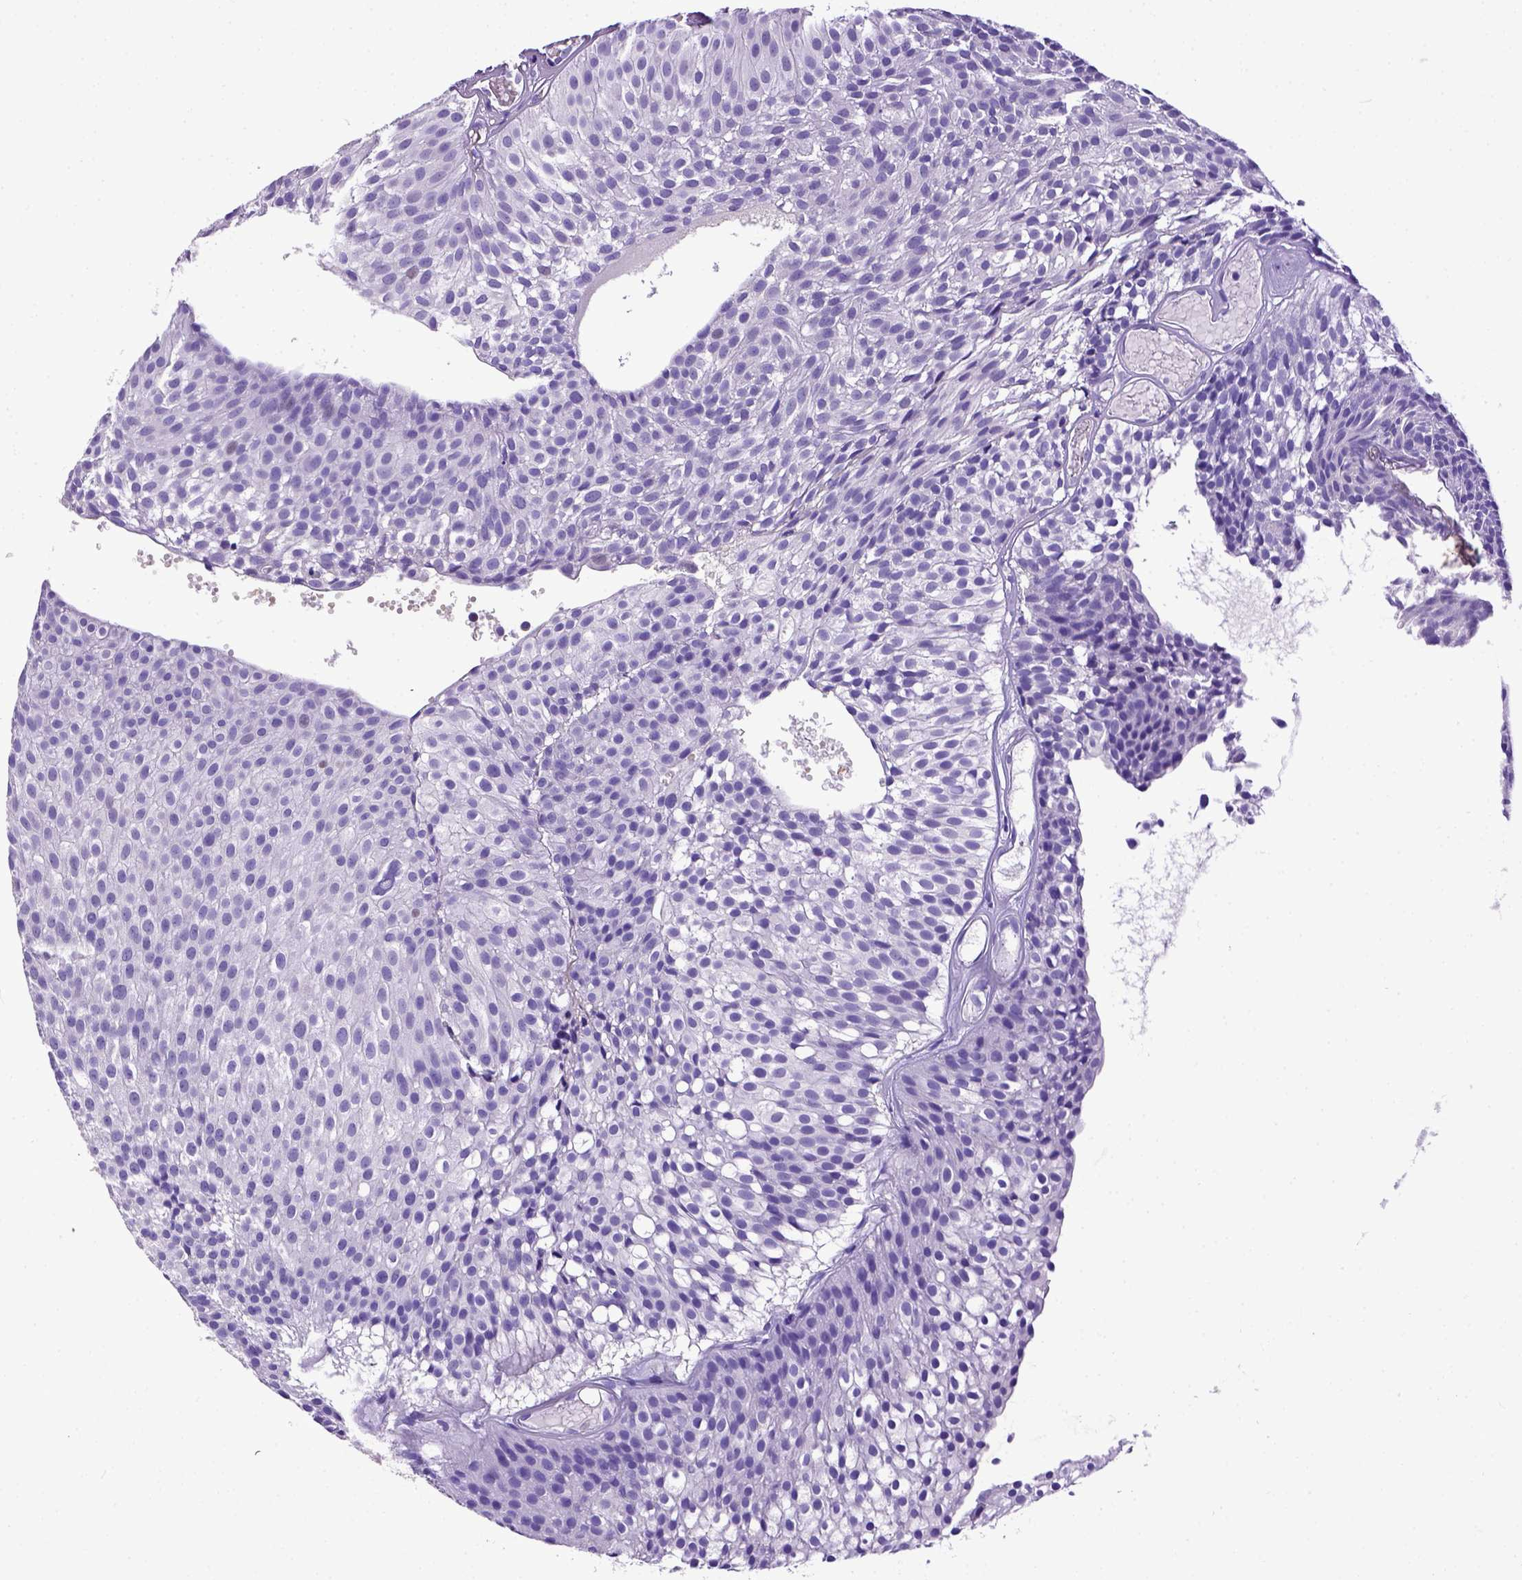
{"staining": {"intensity": "negative", "quantity": "none", "location": "none"}, "tissue": "urothelial cancer", "cell_type": "Tumor cells", "image_type": "cancer", "snomed": [{"axis": "morphology", "description": "Urothelial carcinoma, Low grade"}, {"axis": "topography", "description": "Urinary bladder"}], "caption": "Tumor cells show no significant protein expression in urothelial carcinoma (low-grade).", "gene": "ESR1", "patient": {"sex": "male", "age": 63}}